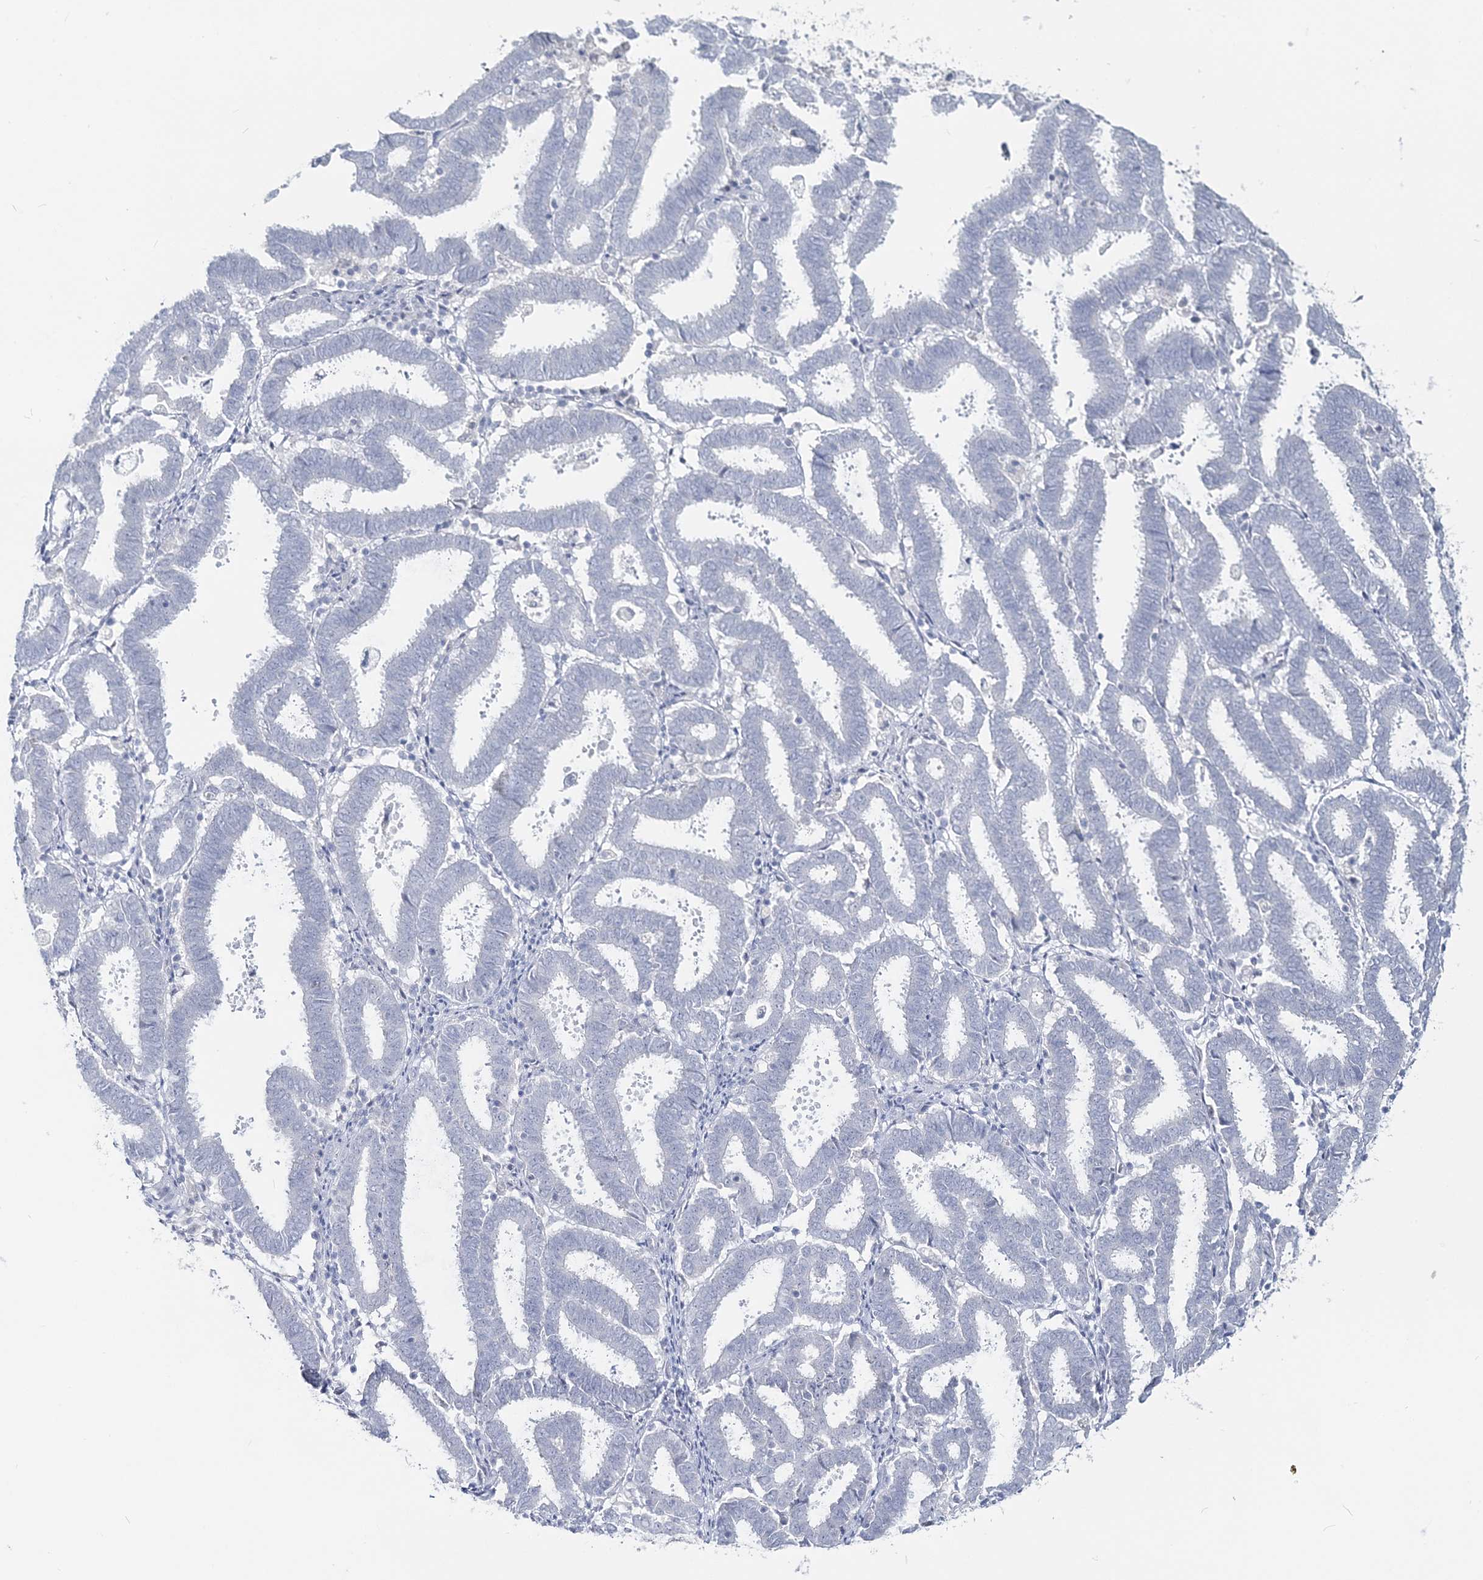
{"staining": {"intensity": "negative", "quantity": "none", "location": "none"}, "tissue": "endometrial cancer", "cell_type": "Tumor cells", "image_type": "cancer", "snomed": [{"axis": "morphology", "description": "Adenocarcinoma, NOS"}, {"axis": "topography", "description": "Uterus"}], "caption": "Immunohistochemistry (IHC) of human endometrial adenocarcinoma exhibits no expression in tumor cells.", "gene": "CYP3A4", "patient": {"sex": "female", "age": 83}}